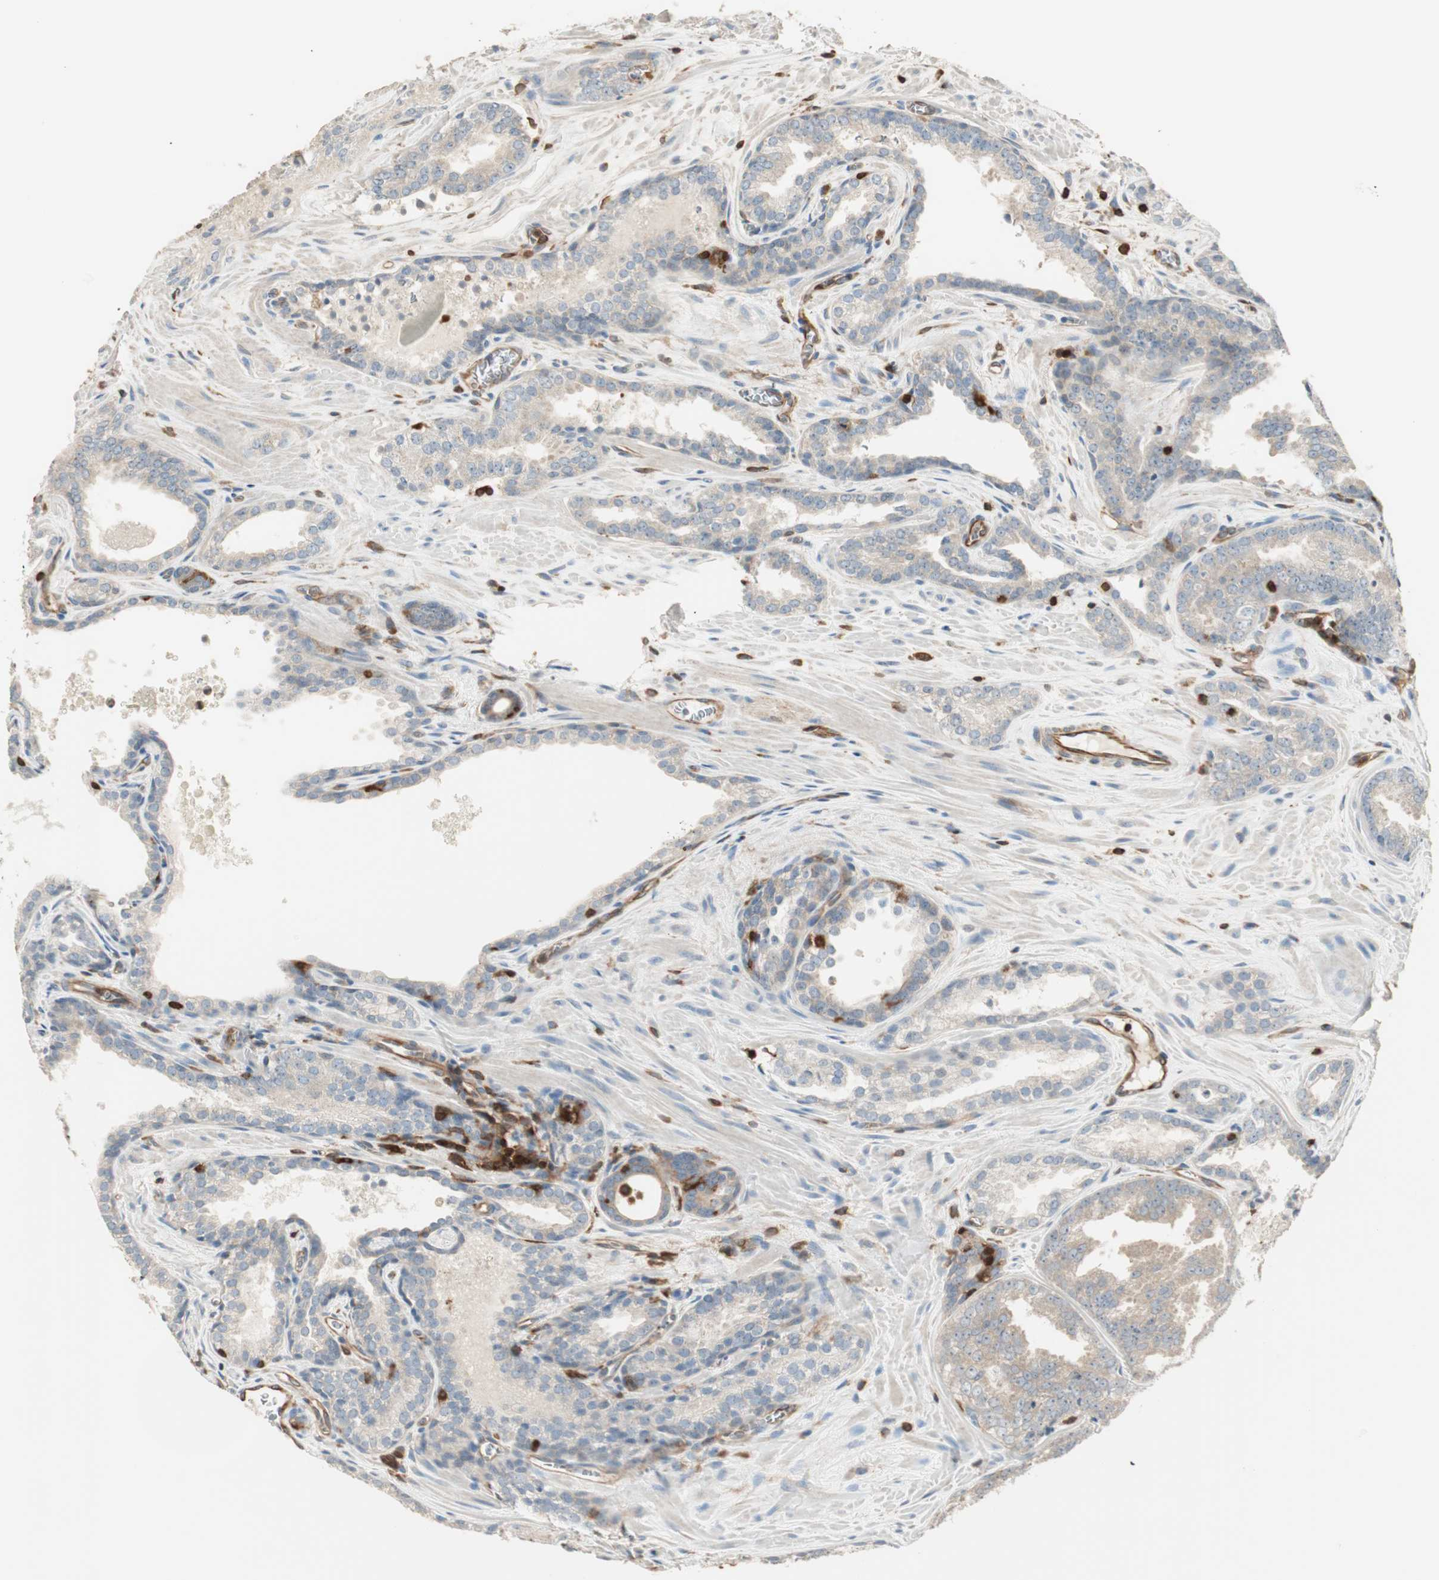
{"staining": {"intensity": "weak", "quantity": ">75%", "location": "cytoplasmic/membranous"}, "tissue": "prostate cancer", "cell_type": "Tumor cells", "image_type": "cancer", "snomed": [{"axis": "morphology", "description": "Adenocarcinoma, Low grade"}, {"axis": "topography", "description": "Prostate"}], "caption": "High-power microscopy captured an immunohistochemistry (IHC) photomicrograph of low-grade adenocarcinoma (prostate), revealing weak cytoplasmic/membranous positivity in approximately >75% of tumor cells. (IHC, brightfield microscopy, high magnification).", "gene": "CRLF3", "patient": {"sex": "male", "age": 60}}